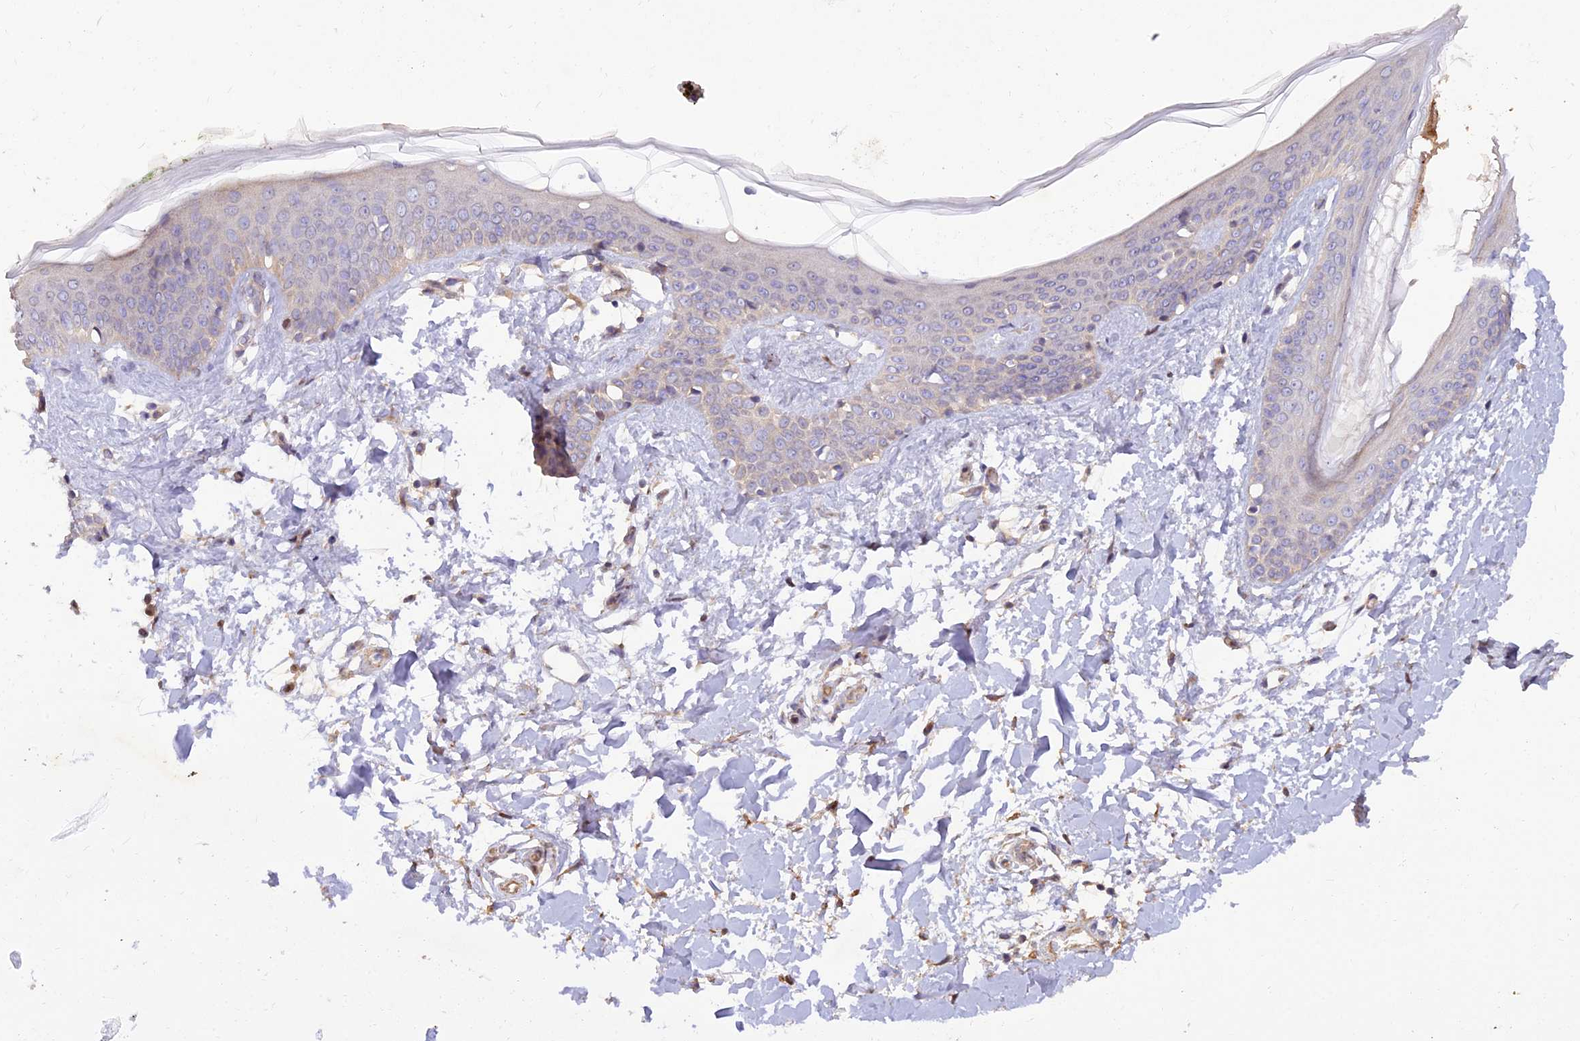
{"staining": {"intensity": "weak", "quantity": ">75%", "location": "cytoplasmic/membranous"}, "tissue": "skin", "cell_type": "Fibroblasts", "image_type": "normal", "snomed": [{"axis": "morphology", "description": "Normal tissue, NOS"}, {"axis": "topography", "description": "Skin"}], "caption": "IHC histopathology image of unremarkable skin stained for a protein (brown), which exhibits low levels of weak cytoplasmic/membranous expression in about >75% of fibroblasts.", "gene": "ARL8A", "patient": {"sex": "female", "age": 34}}